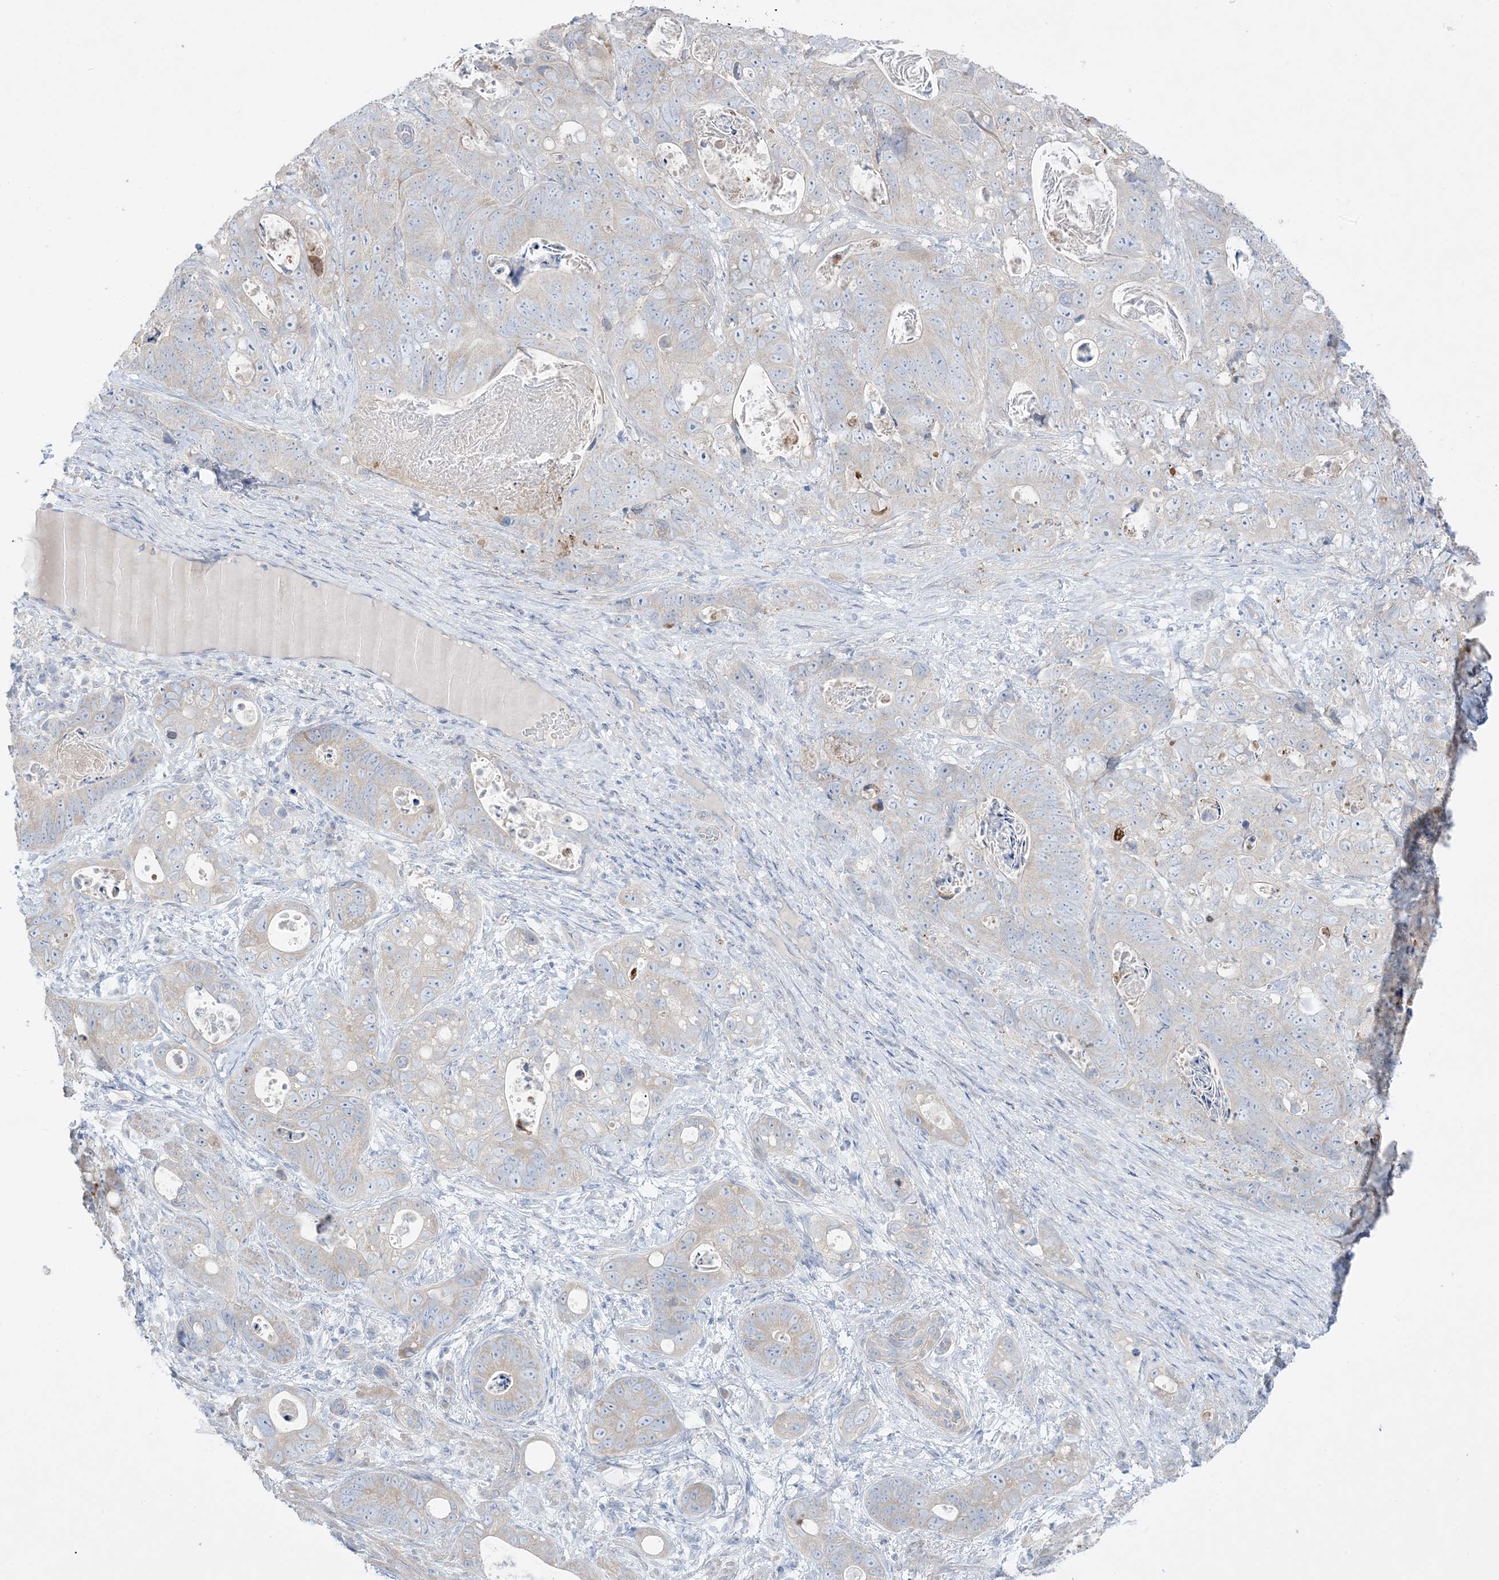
{"staining": {"intensity": "weak", "quantity": "<25%", "location": "cytoplasmic/membranous"}, "tissue": "stomach cancer", "cell_type": "Tumor cells", "image_type": "cancer", "snomed": [{"axis": "morphology", "description": "Normal tissue, NOS"}, {"axis": "morphology", "description": "Adenocarcinoma, NOS"}, {"axis": "topography", "description": "Stomach"}], "caption": "This is an IHC micrograph of human stomach cancer. There is no positivity in tumor cells.", "gene": "FAM184A", "patient": {"sex": "female", "age": 89}}